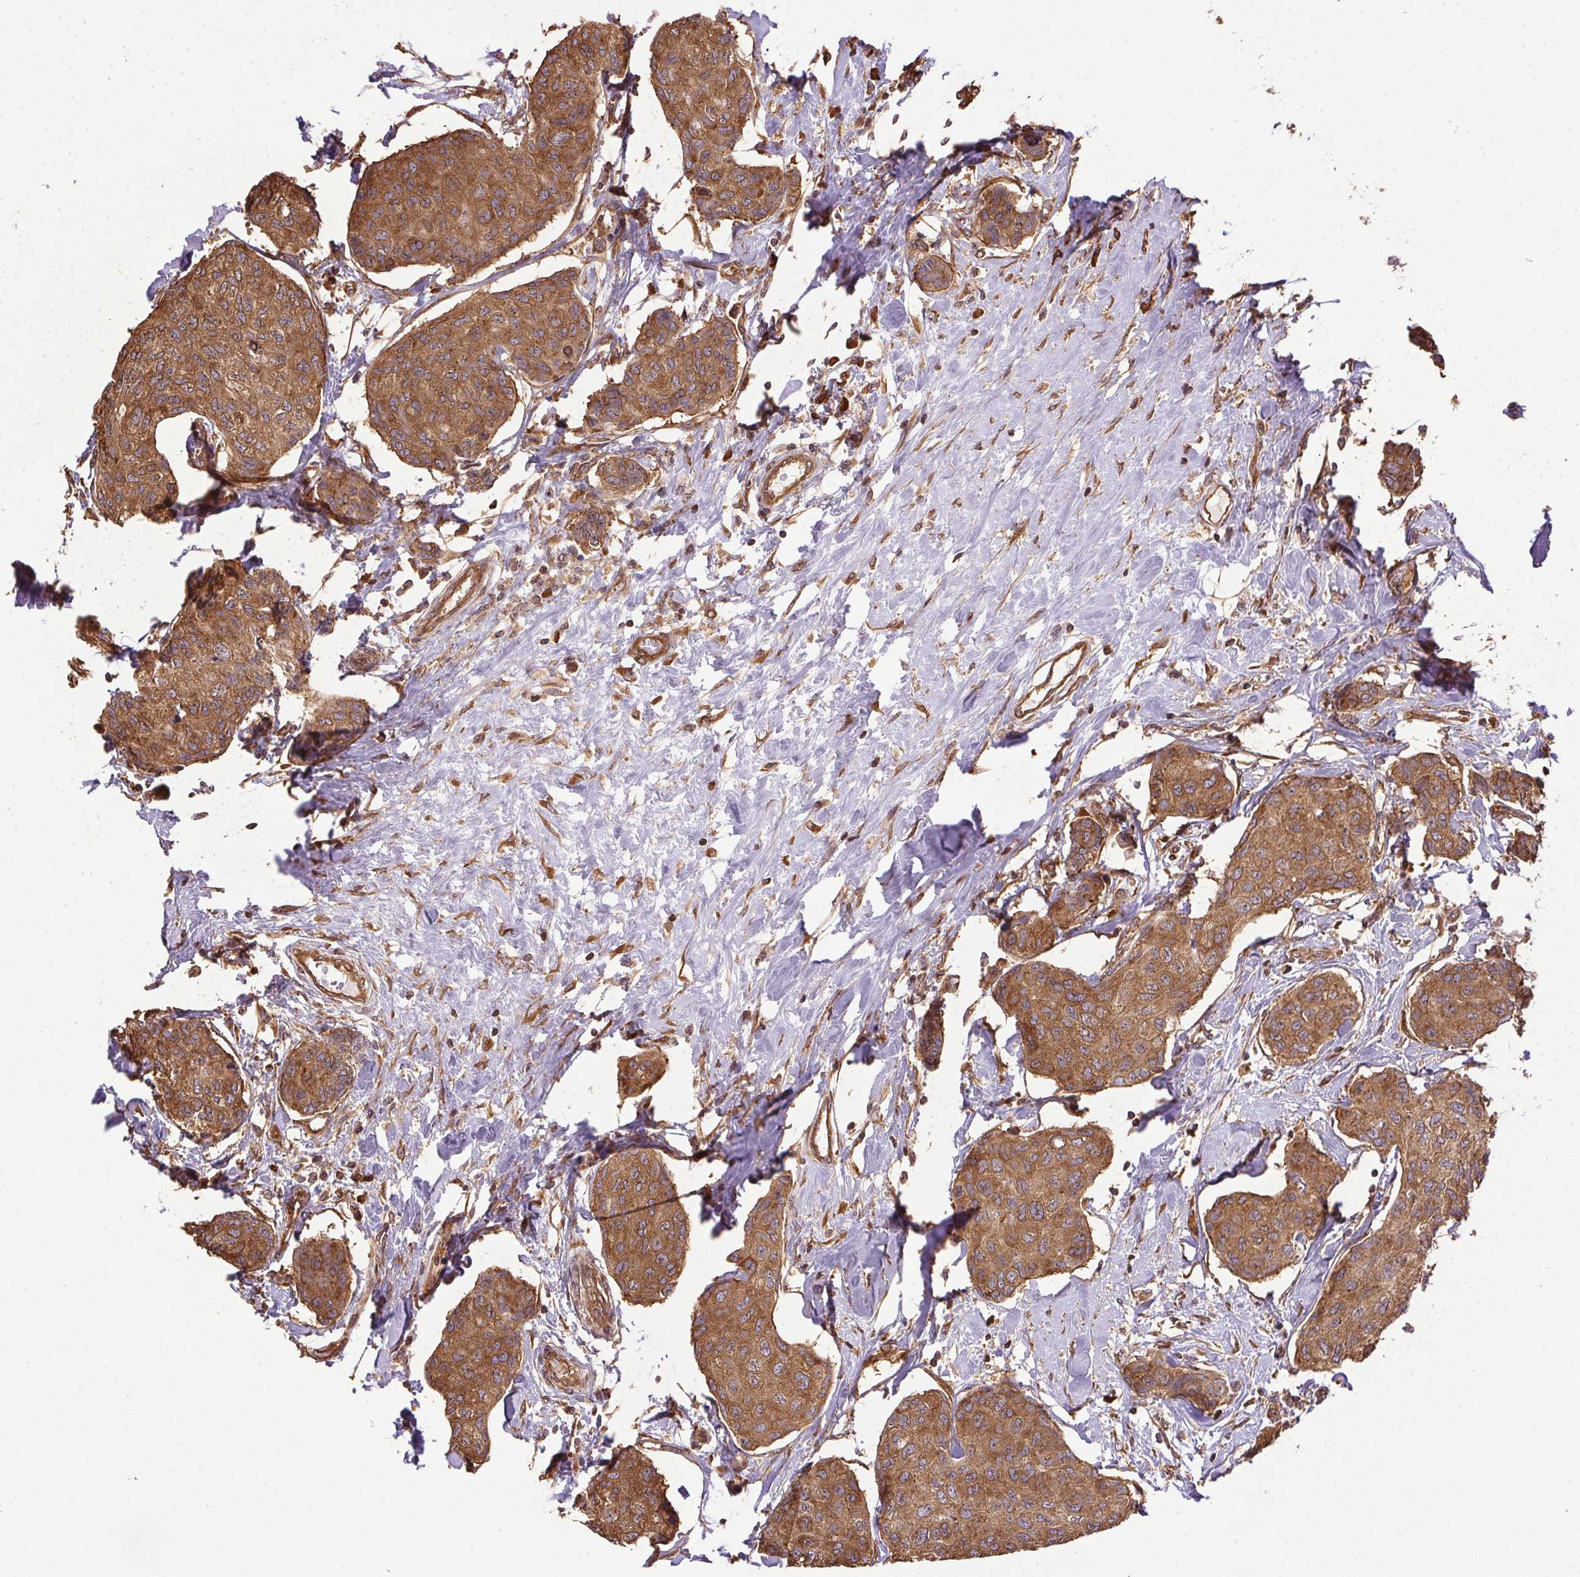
{"staining": {"intensity": "moderate", "quantity": ">75%", "location": "cytoplasmic/membranous"}, "tissue": "breast cancer", "cell_type": "Tumor cells", "image_type": "cancer", "snomed": [{"axis": "morphology", "description": "Duct carcinoma"}, {"axis": "topography", "description": "Breast"}], "caption": "Protein staining of invasive ductal carcinoma (breast) tissue reveals moderate cytoplasmic/membranous expression in about >75% of tumor cells.", "gene": "EIF2S1", "patient": {"sex": "female", "age": 80}}